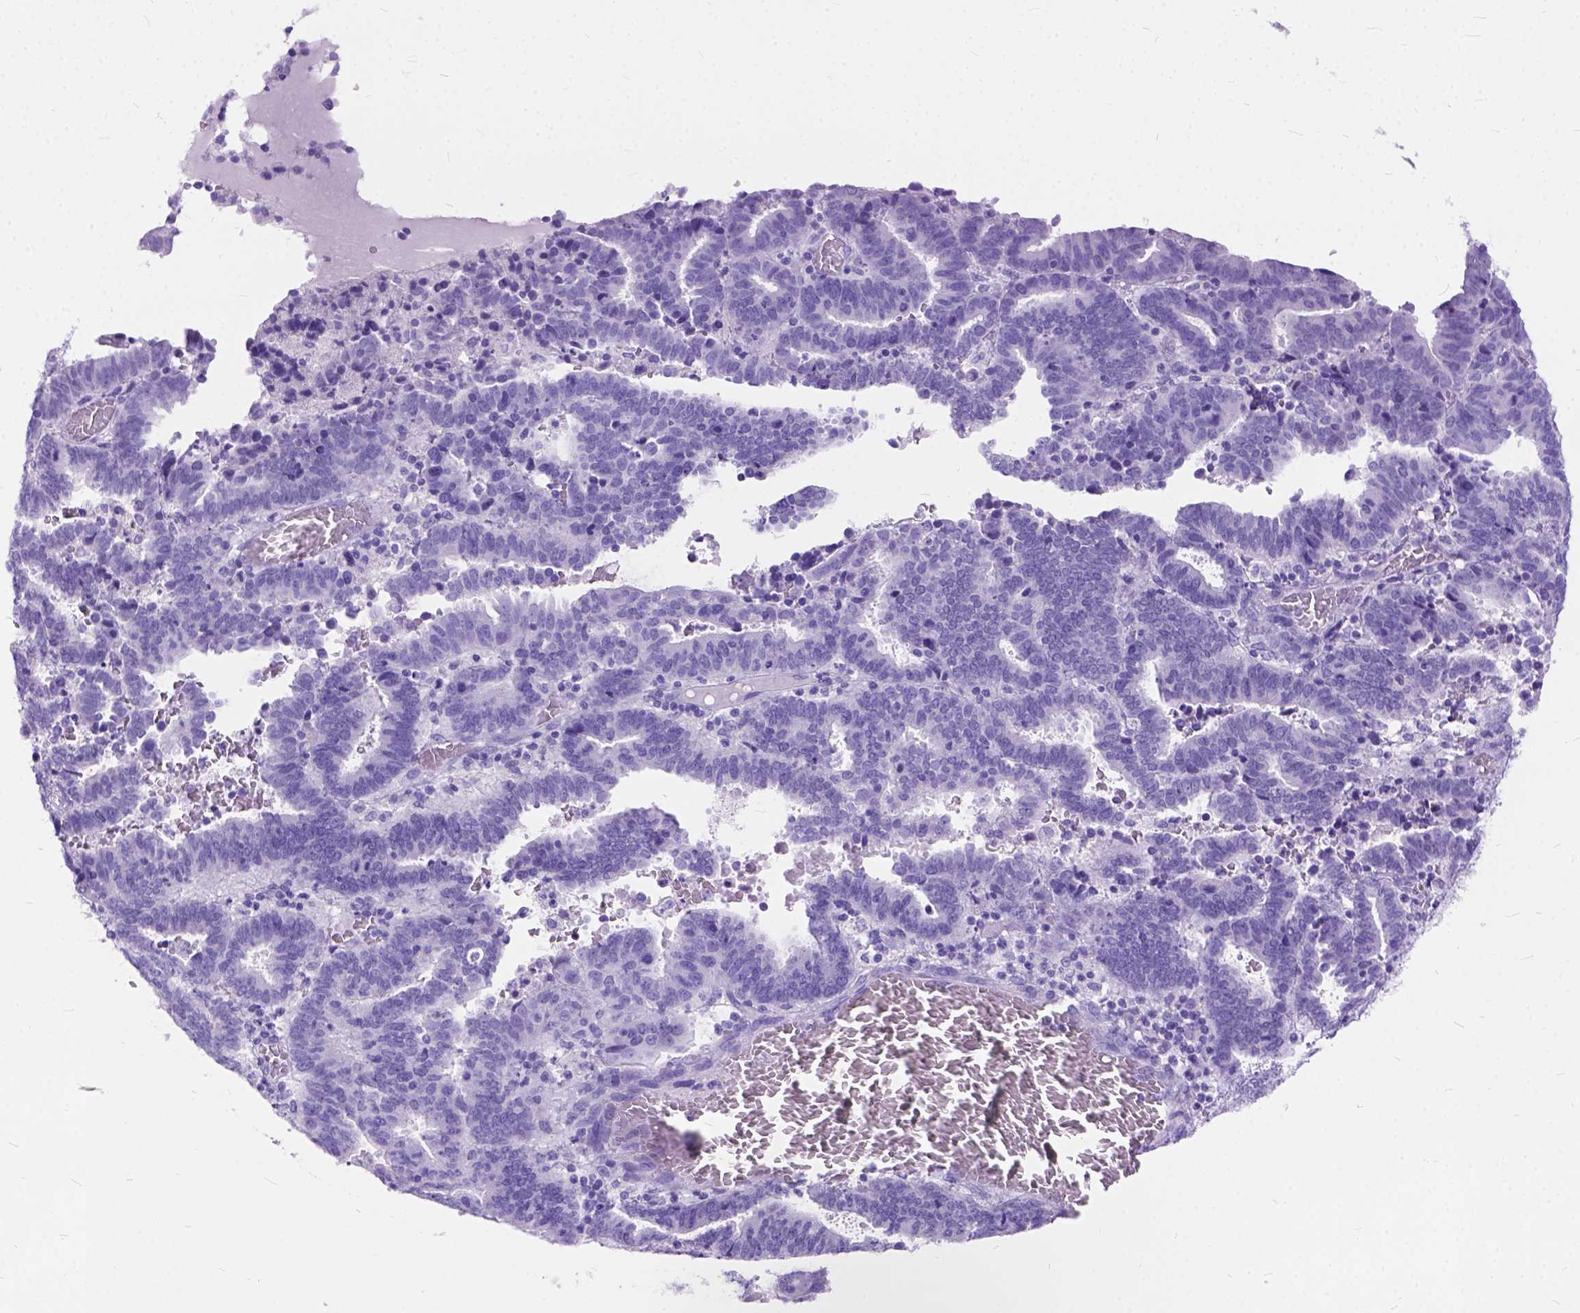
{"staining": {"intensity": "negative", "quantity": "none", "location": "none"}, "tissue": "endometrial cancer", "cell_type": "Tumor cells", "image_type": "cancer", "snomed": [{"axis": "morphology", "description": "Adenocarcinoma, NOS"}, {"axis": "topography", "description": "Uterus"}], "caption": "The image reveals no significant positivity in tumor cells of adenocarcinoma (endometrial). (Immunohistochemistry (ihc), brightfield microscopy, high magnification).", "gene": "C1QTNF3", "patient": {"sex": "female", "age": 83}}